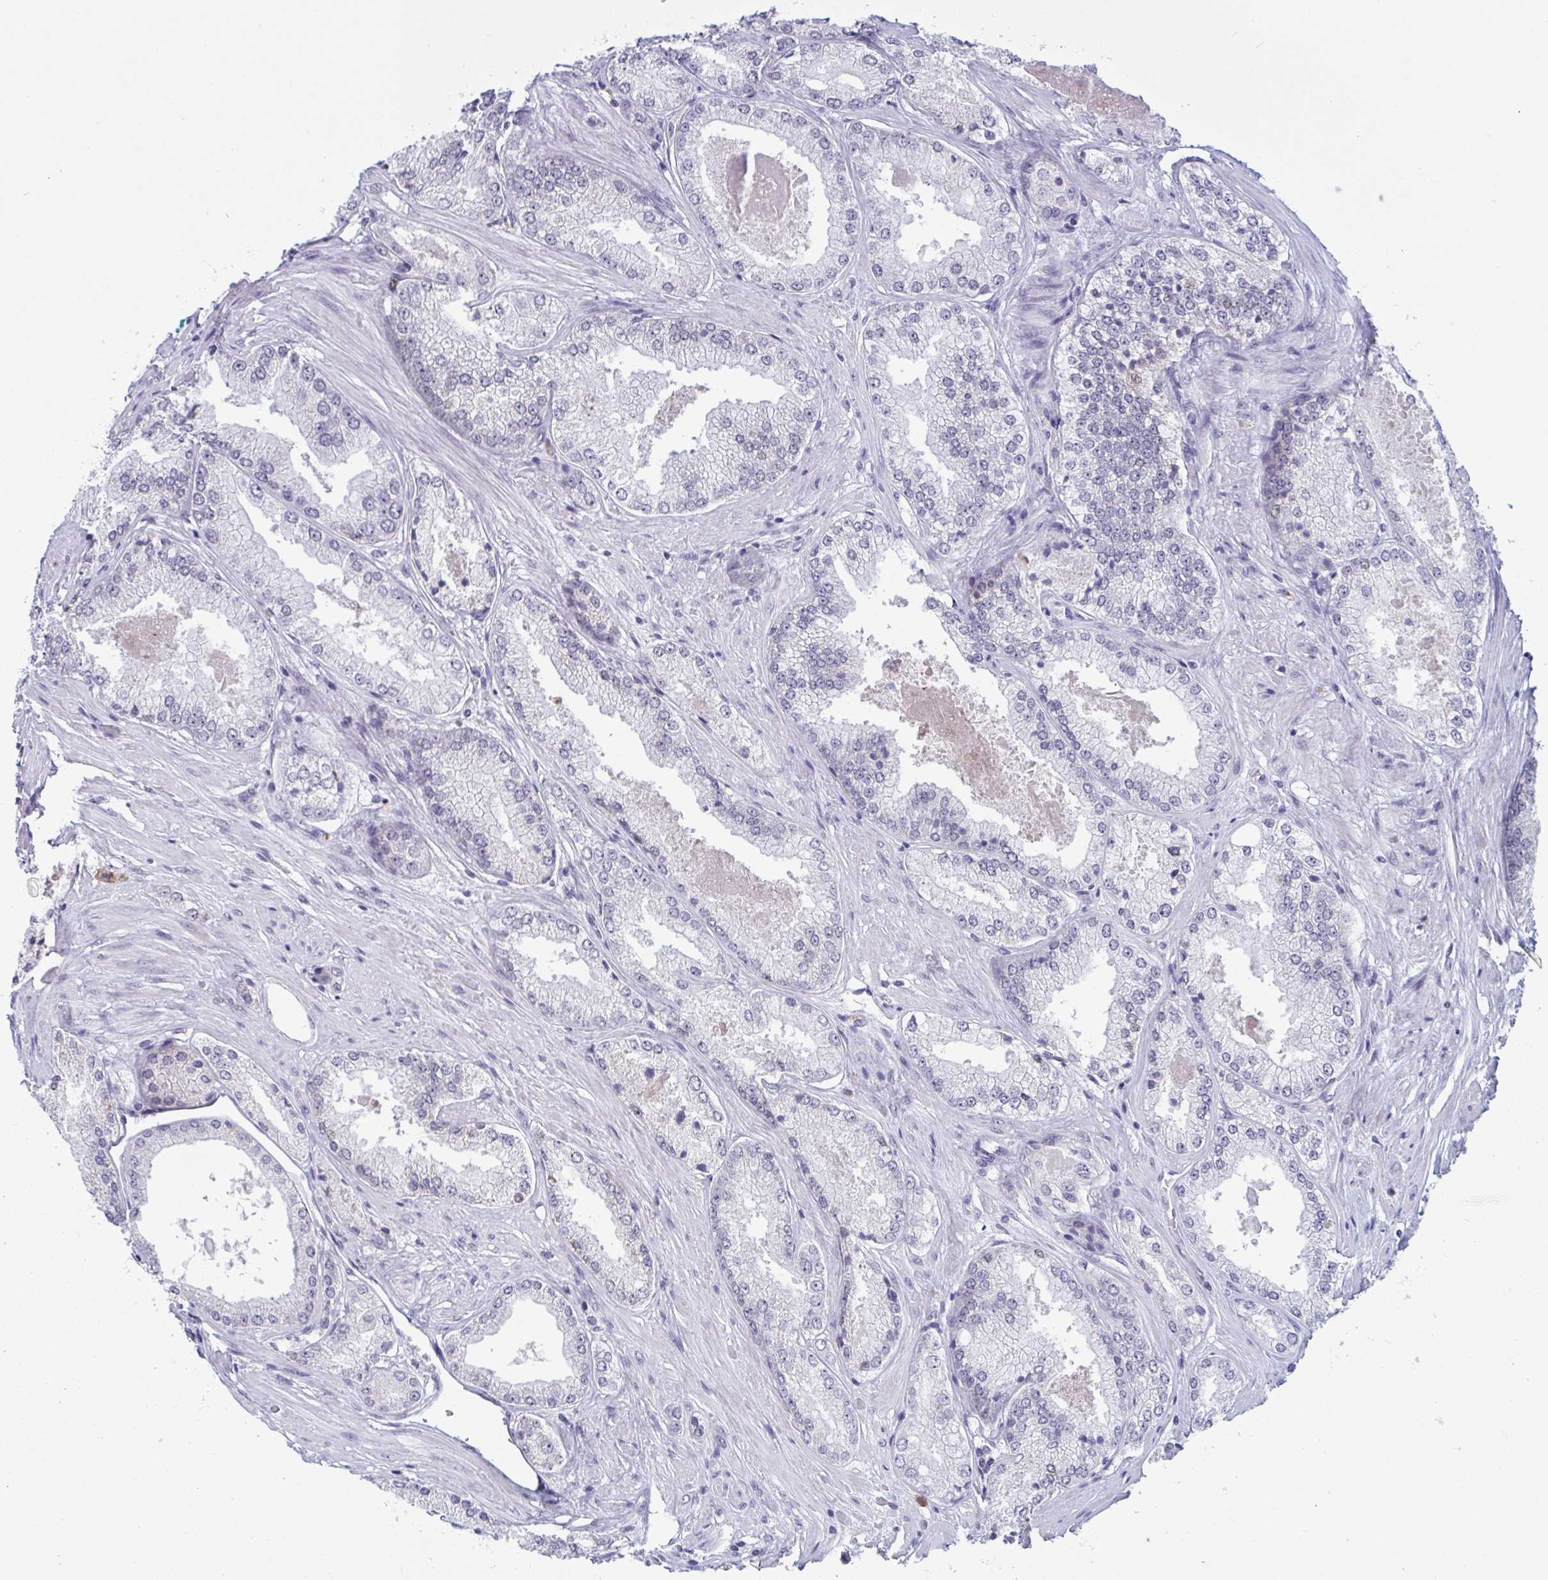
{"staining": {"intensity": "negative", "quantity": "none", "location": "none"}, "tissue": "prostate cancer", "cell_type": "Tumor cells", "image_type": "cancer", "snomed": [{"axis": "morphology", "description": "Adenocarcinoma, Low grade"}, {"axis": "topography", "description": "Prostate"}], "caption": "A histopathology image of human prostate low-grade adenocarcinoma is negative for staining in tumor cells.", "gene": "TGM6", "patient": {"sex": "male", "age": 68}}